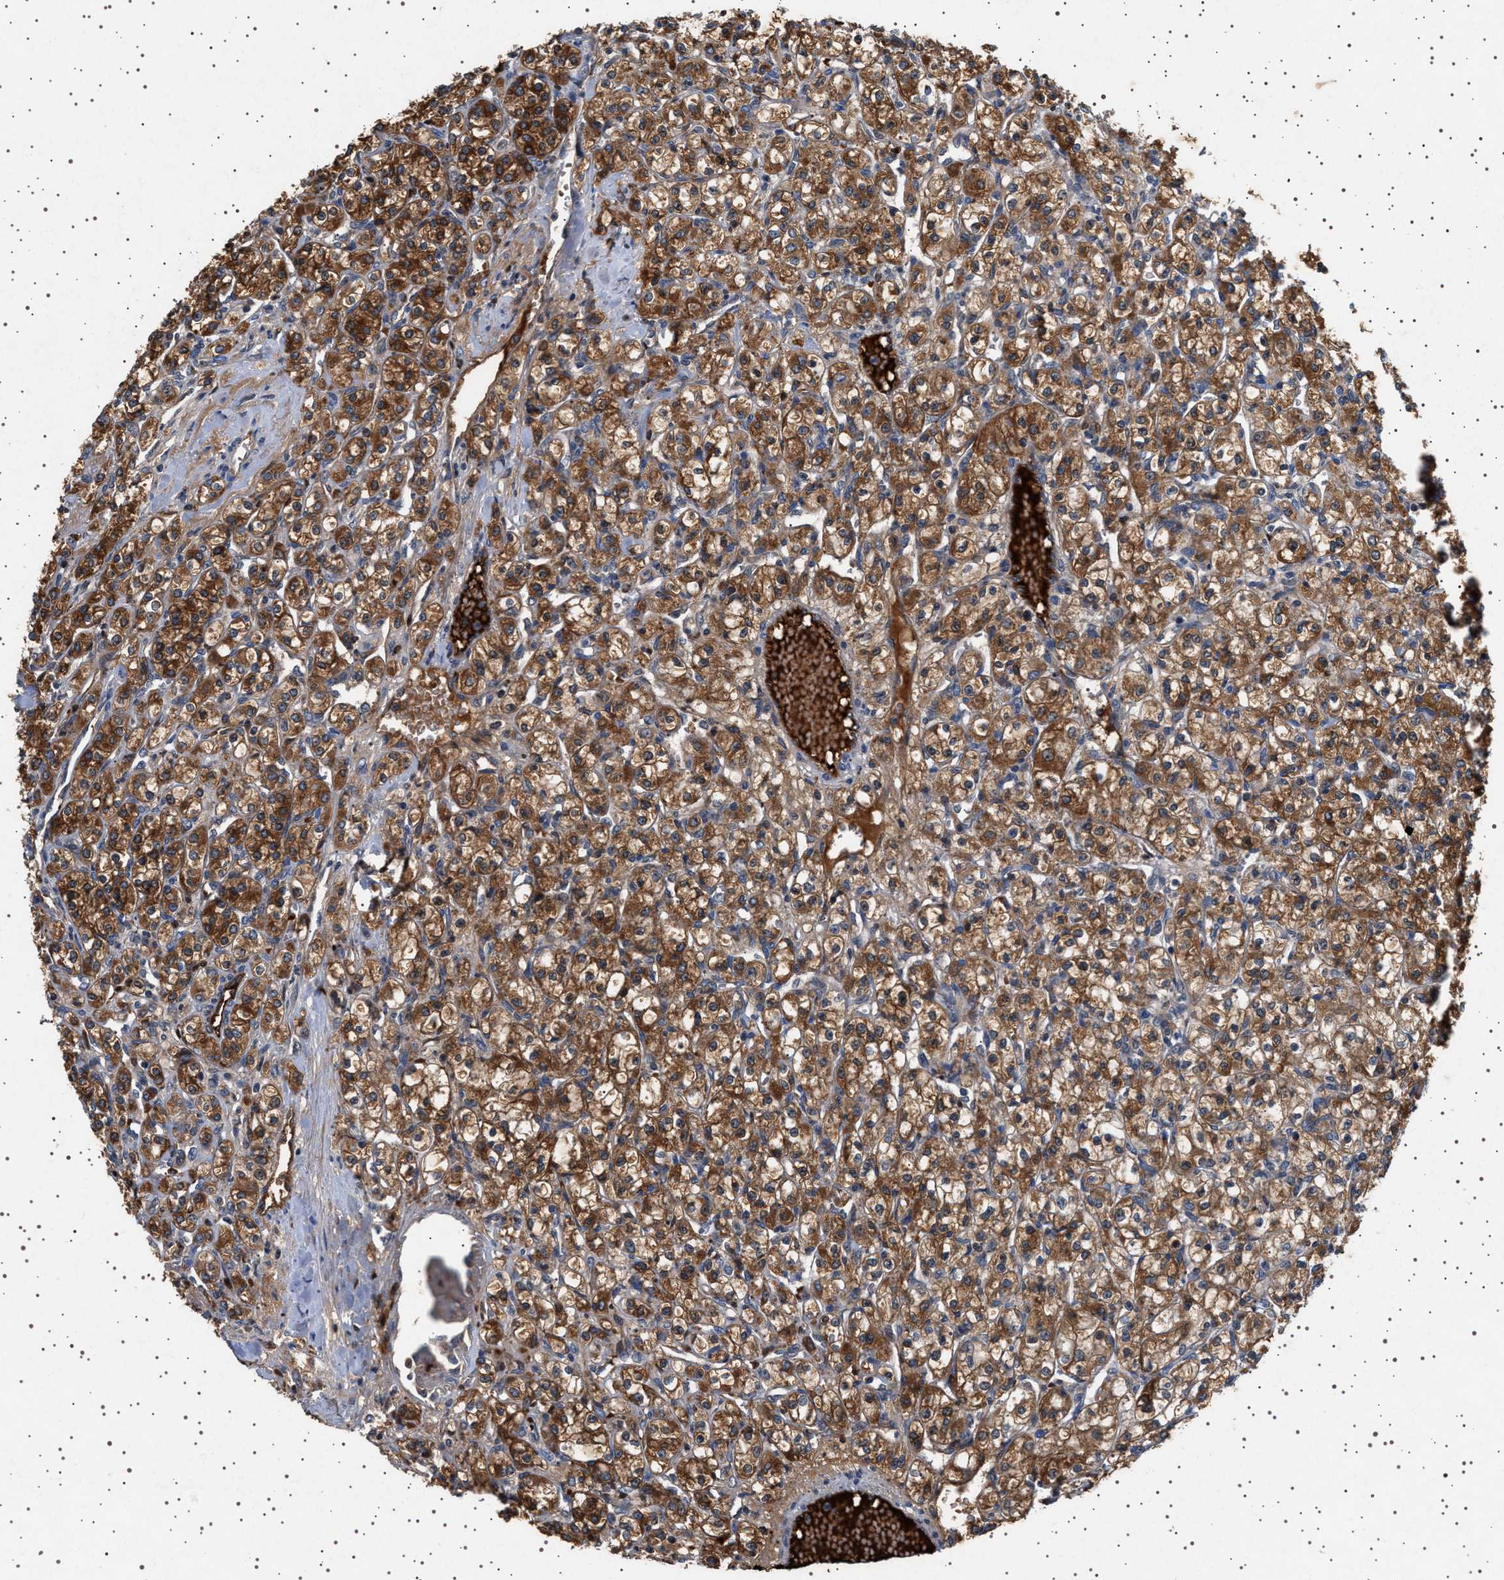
{"staining": {"intensity": "moderate", "quantity": ">75%", "location": "cytoplasmic/membranous"}, "tissue": "renal cancer", "cell_type": "Tumor cells", "image_type": "cancer", "snomed": [{"axis": "morphology", "description": "Adenocarcinoma, NOS"}, {"axis": "topography", "description": "Kidney"}], "caption": "Renal adenocarcinoma stained with a protein marker demonstrates moderate staining in tumor cells.", "gene": "FICD", "patient": {"sex": "male", "age": 77}}